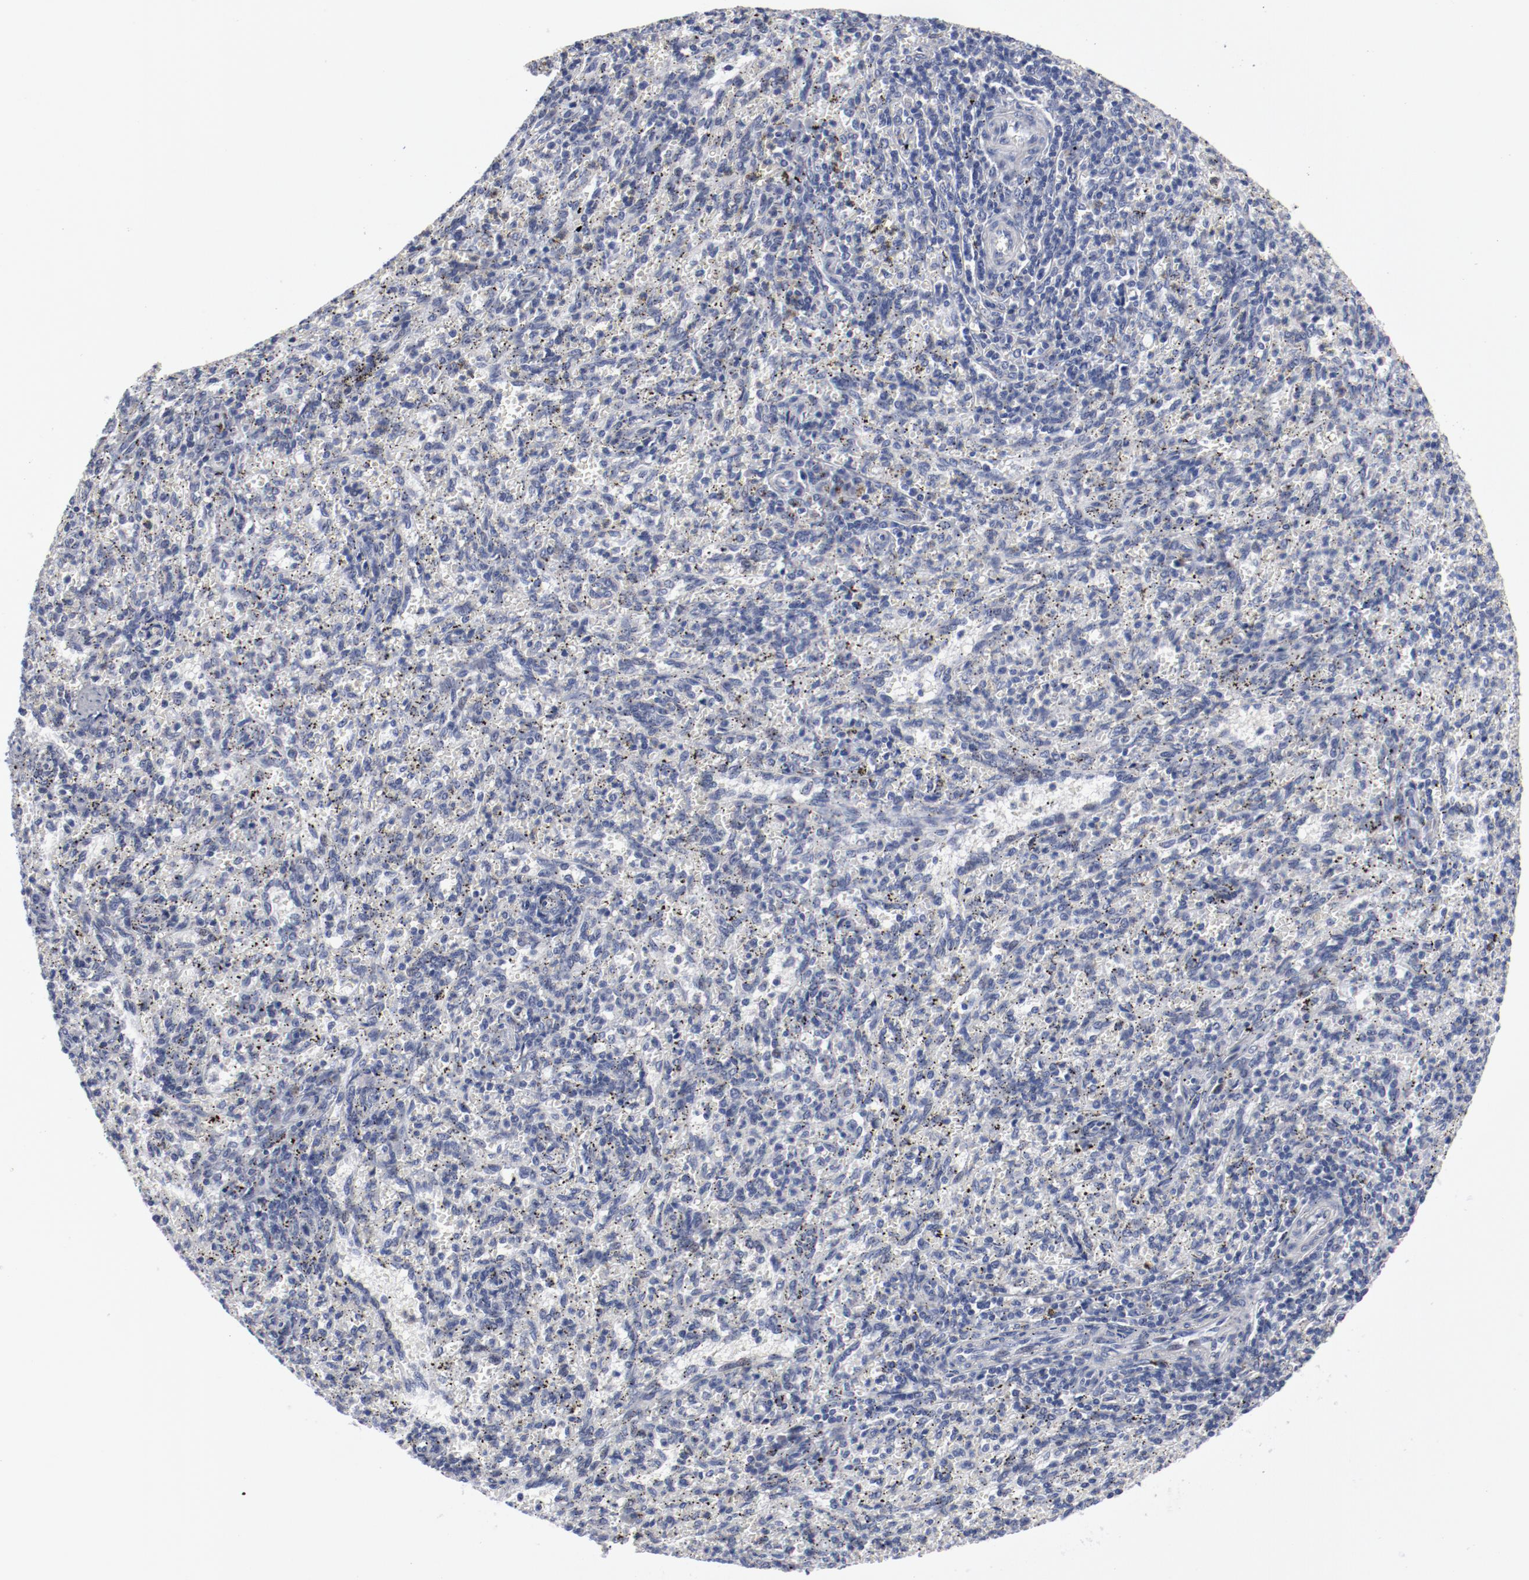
{"staining": {"intensity": "negative", "quantity": "none", "location": "none"}, "tissue": "spleen", "cell_type": "Cells in red pulp", "image_type": "normal", "snomed": [{"axis": "morphology", "description": "Normal tissue, NOS"}, {"axis": "topography", "description": "Spleen"}], "caption": "The histopathology image shows no staining of cells in red pulp in unremarkable spleen.", "gene": "GPR143", "patient": {"sex": "female", "age": 10}}